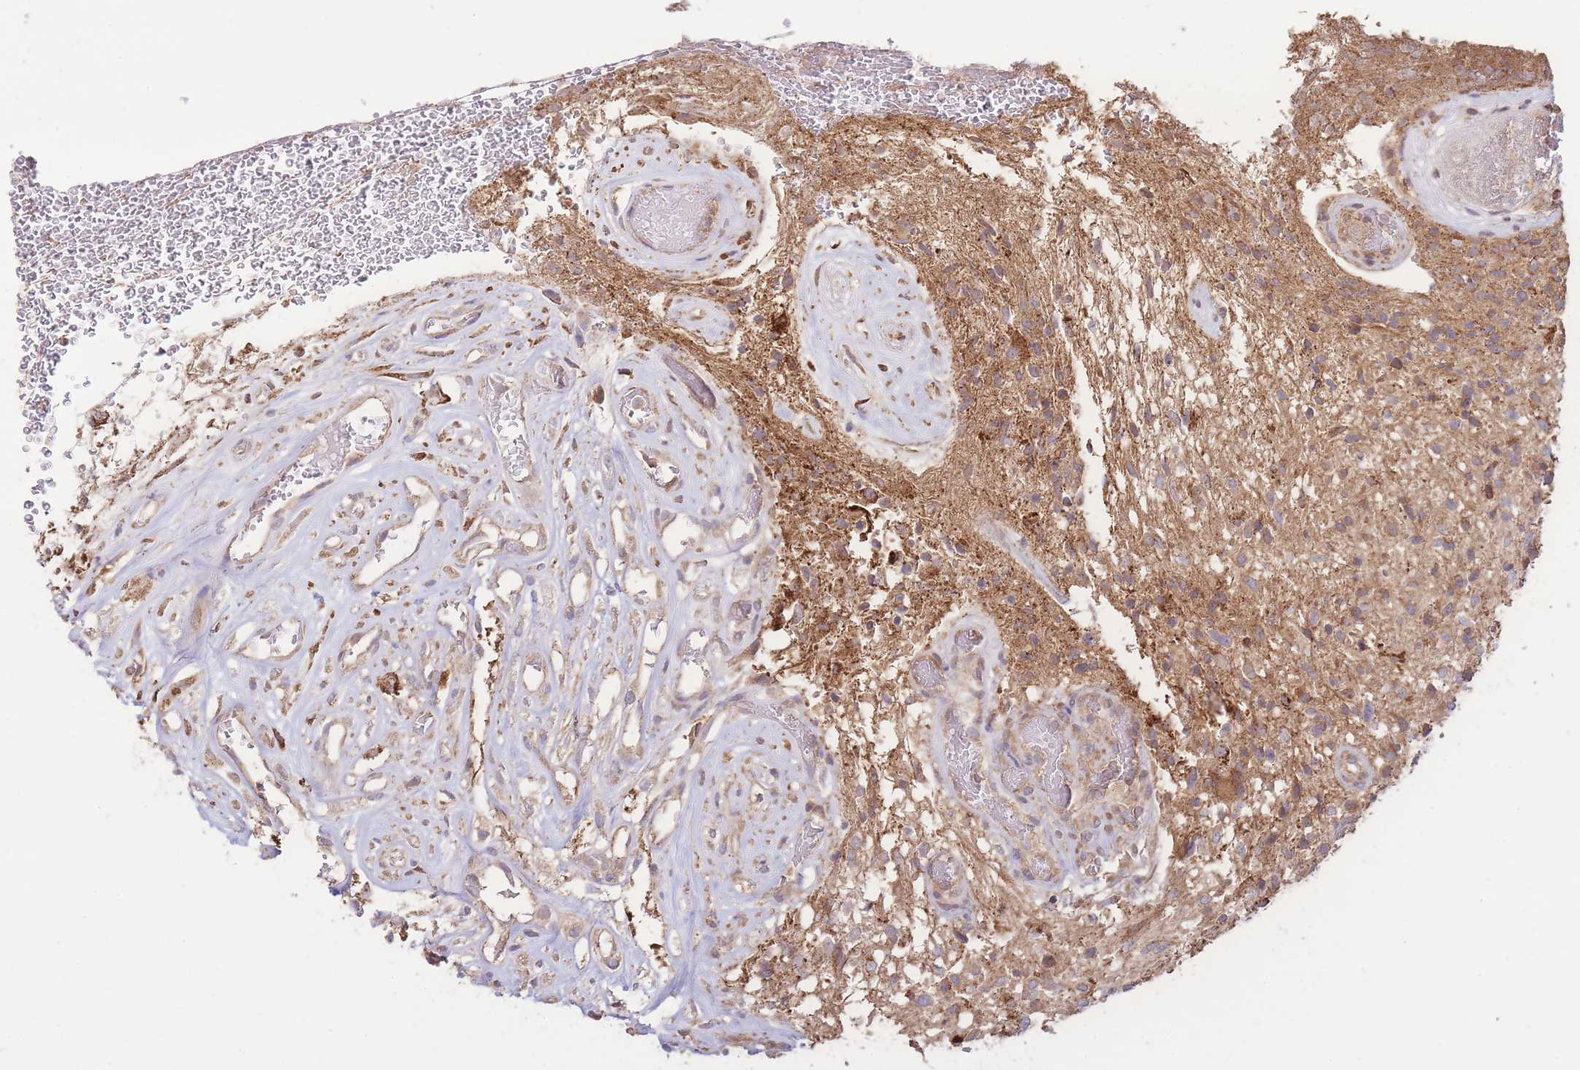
{"staining": {"intensity": "moderate", "quantity": ">75%", "location": "cytoplasmic/membranous"}, "tissue": "glioma", "cell_type": "Tumor cells", "image_type": "cancer", "snomed": [{"axis": "morphology", "description": "Glioma, malignant, High grade"}, {"axis": "topography", "description": "Brain"}], "caption": "Approximately >75% of tumor cells in human glioma display moderate cytoplasmic/membranous protein expression as visualized by brown immunohistochemical staining.", "gene": "EEF1AKMT1", "patient": {"sex": "male", "age": 56}}